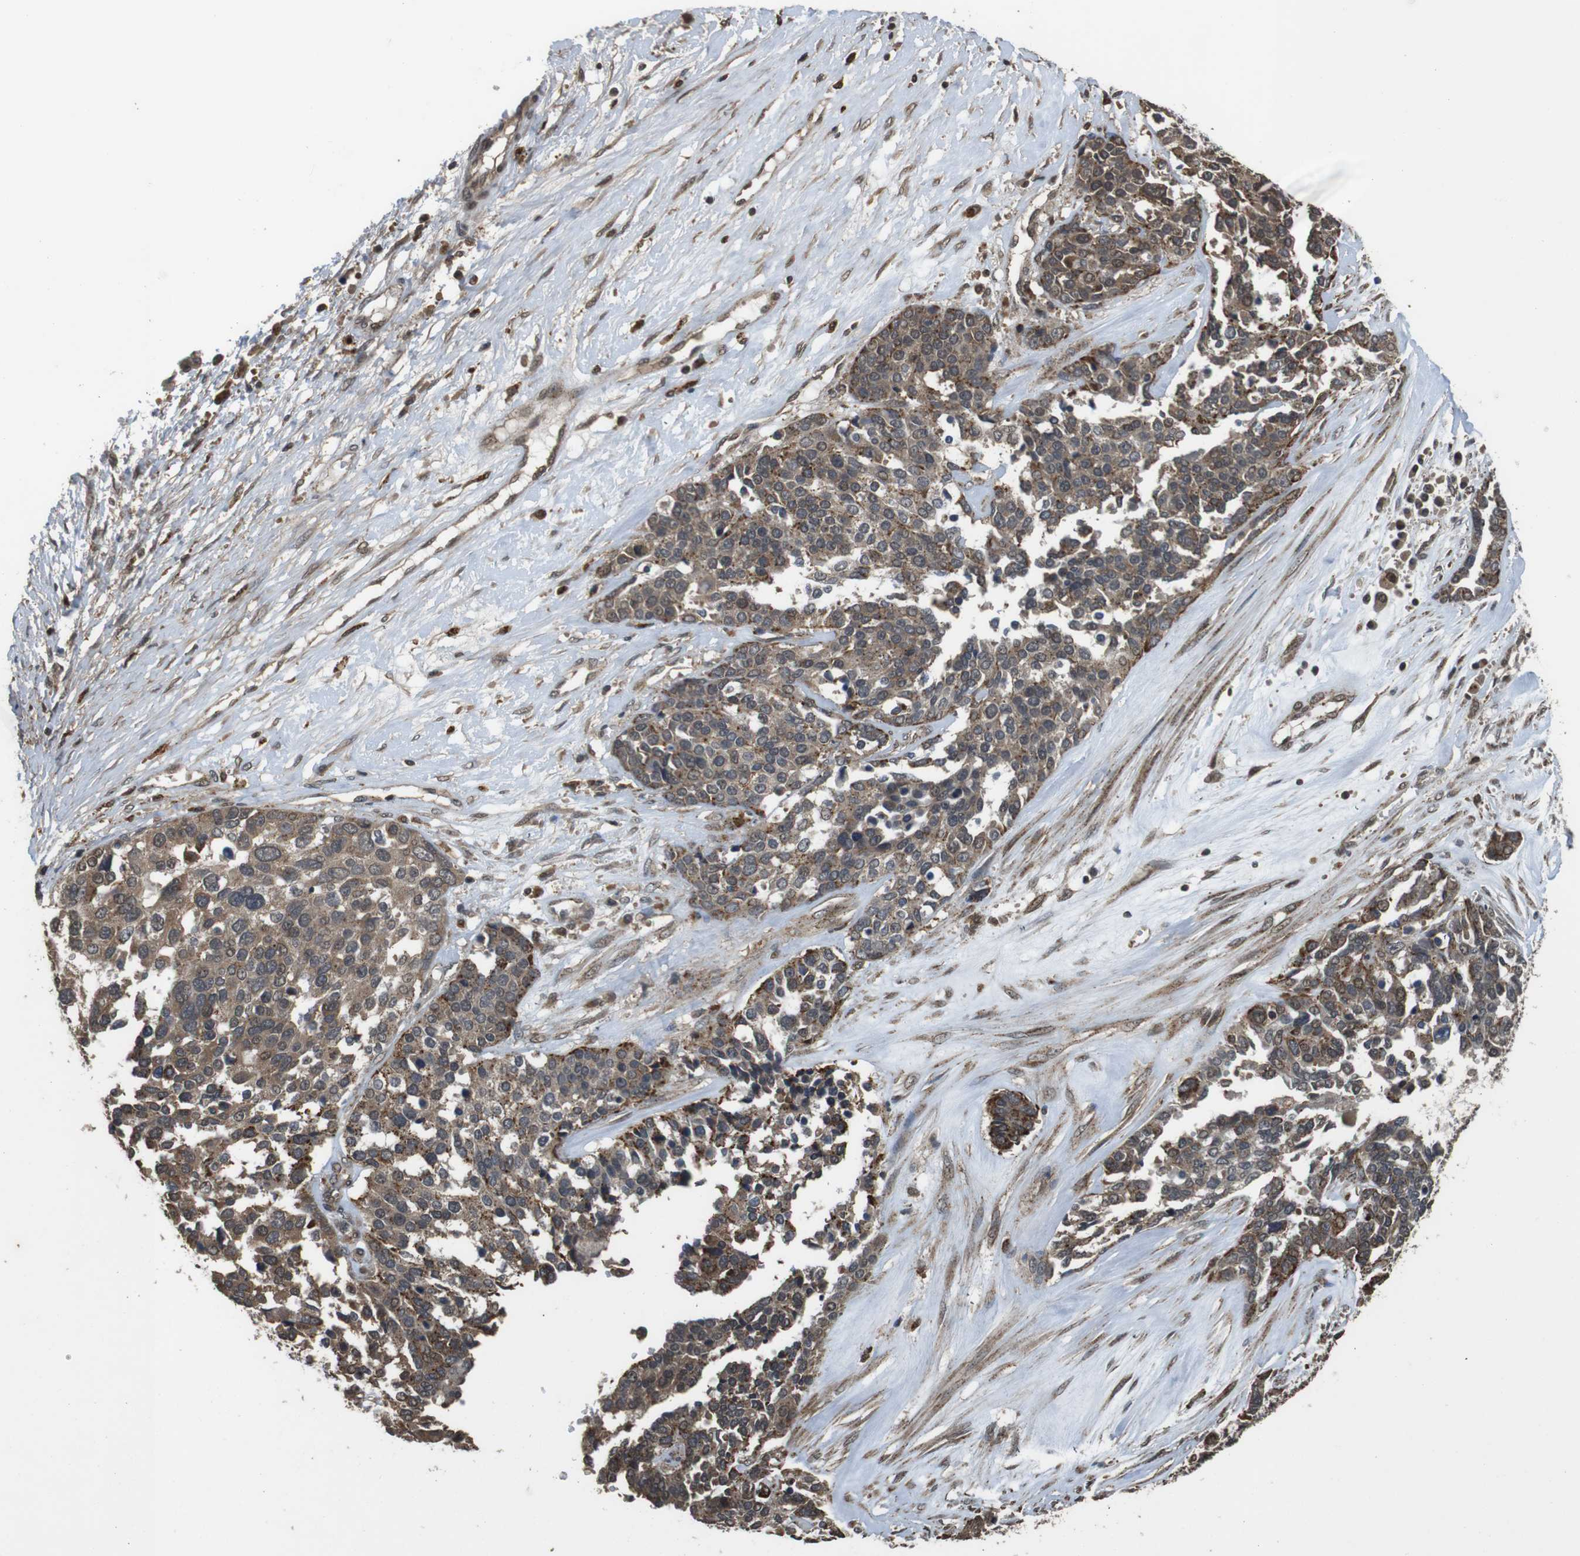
{"staining": {"intensity": "moderate", "quantity": "25%-75%", "location": "cytoplasmic/membranous,nuclear"}, "tissue": "ovarian cancer", "cell_type": "Tumor cells", "image_type": "cancer", "snomed": [{"axis": "morphology", "description": "Cystadenocarcinoma, serous, NOS"}, {"axis": "topography", "description": "Ovary"}], "caption": "Immunohistochemistry of ovarian serous cystadenocarcinoma shows medium levels of moderate cytoplasmic/membranous and nuclear expression in approximately 25%-75% of tumor cells.", "gene": "FZD10", "patient": {"sex": "female", "age": 44}}